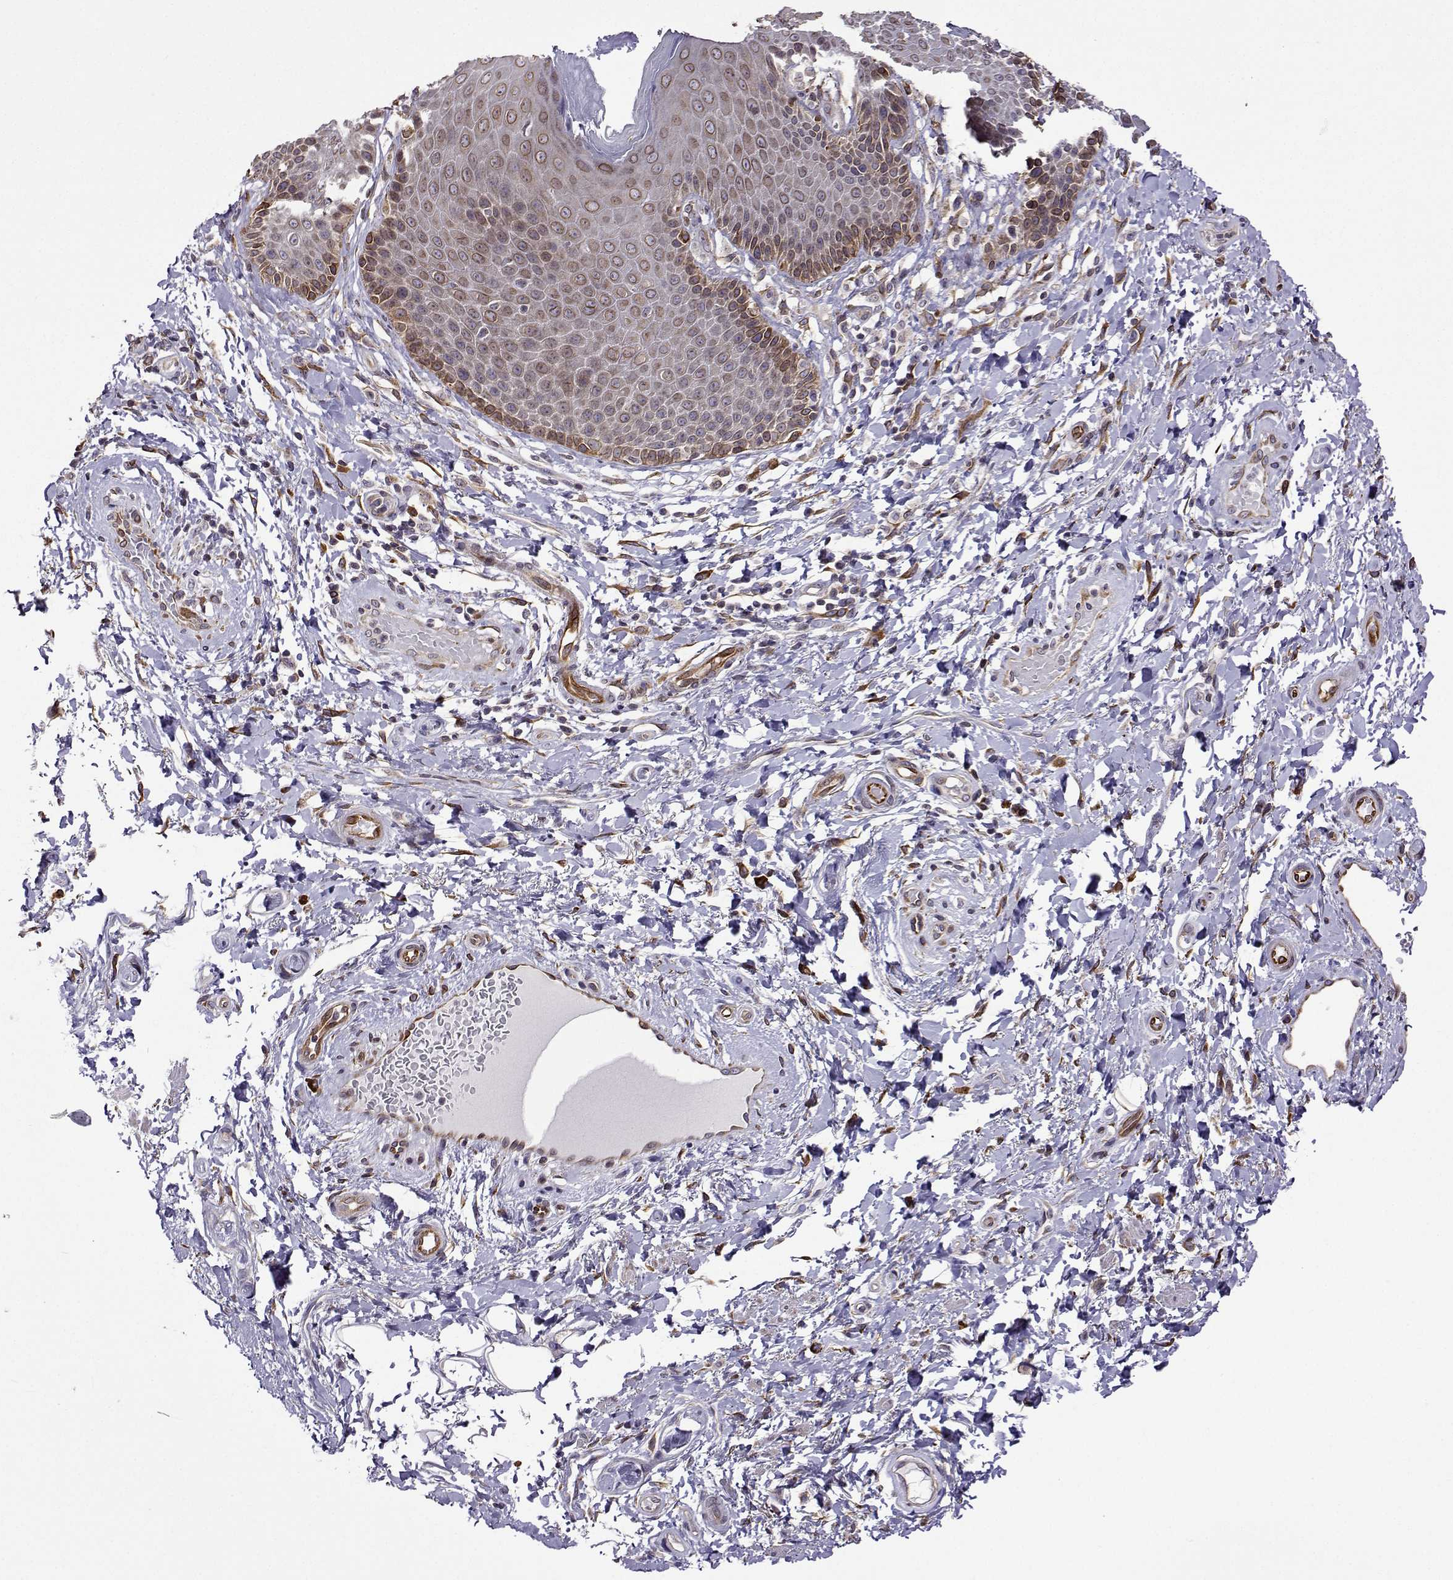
{"staining": {"intensity": "moderate", "quantity": ">75%", "location": "cytoplasmic/membranous,nuclear"}, "tissue": "skin", "cell_type": "Epidermal cells", "image_type": "normal", "snomed": [{"axis": "morphology", "description": "Normal tissue, NOS"}, {"axis": "topography", "description": "Anal"}, {"axis": "topography", "description": "Peripheral nerve tissue"}], "caption": "Skin stained with a brown dye exhibits moderate cytoplasmic/membranous,nuclear positive expression in about >75% of epidermal cells.", "gene": "PGRMC2", "patient": {"sex": "male", "age": 51}}